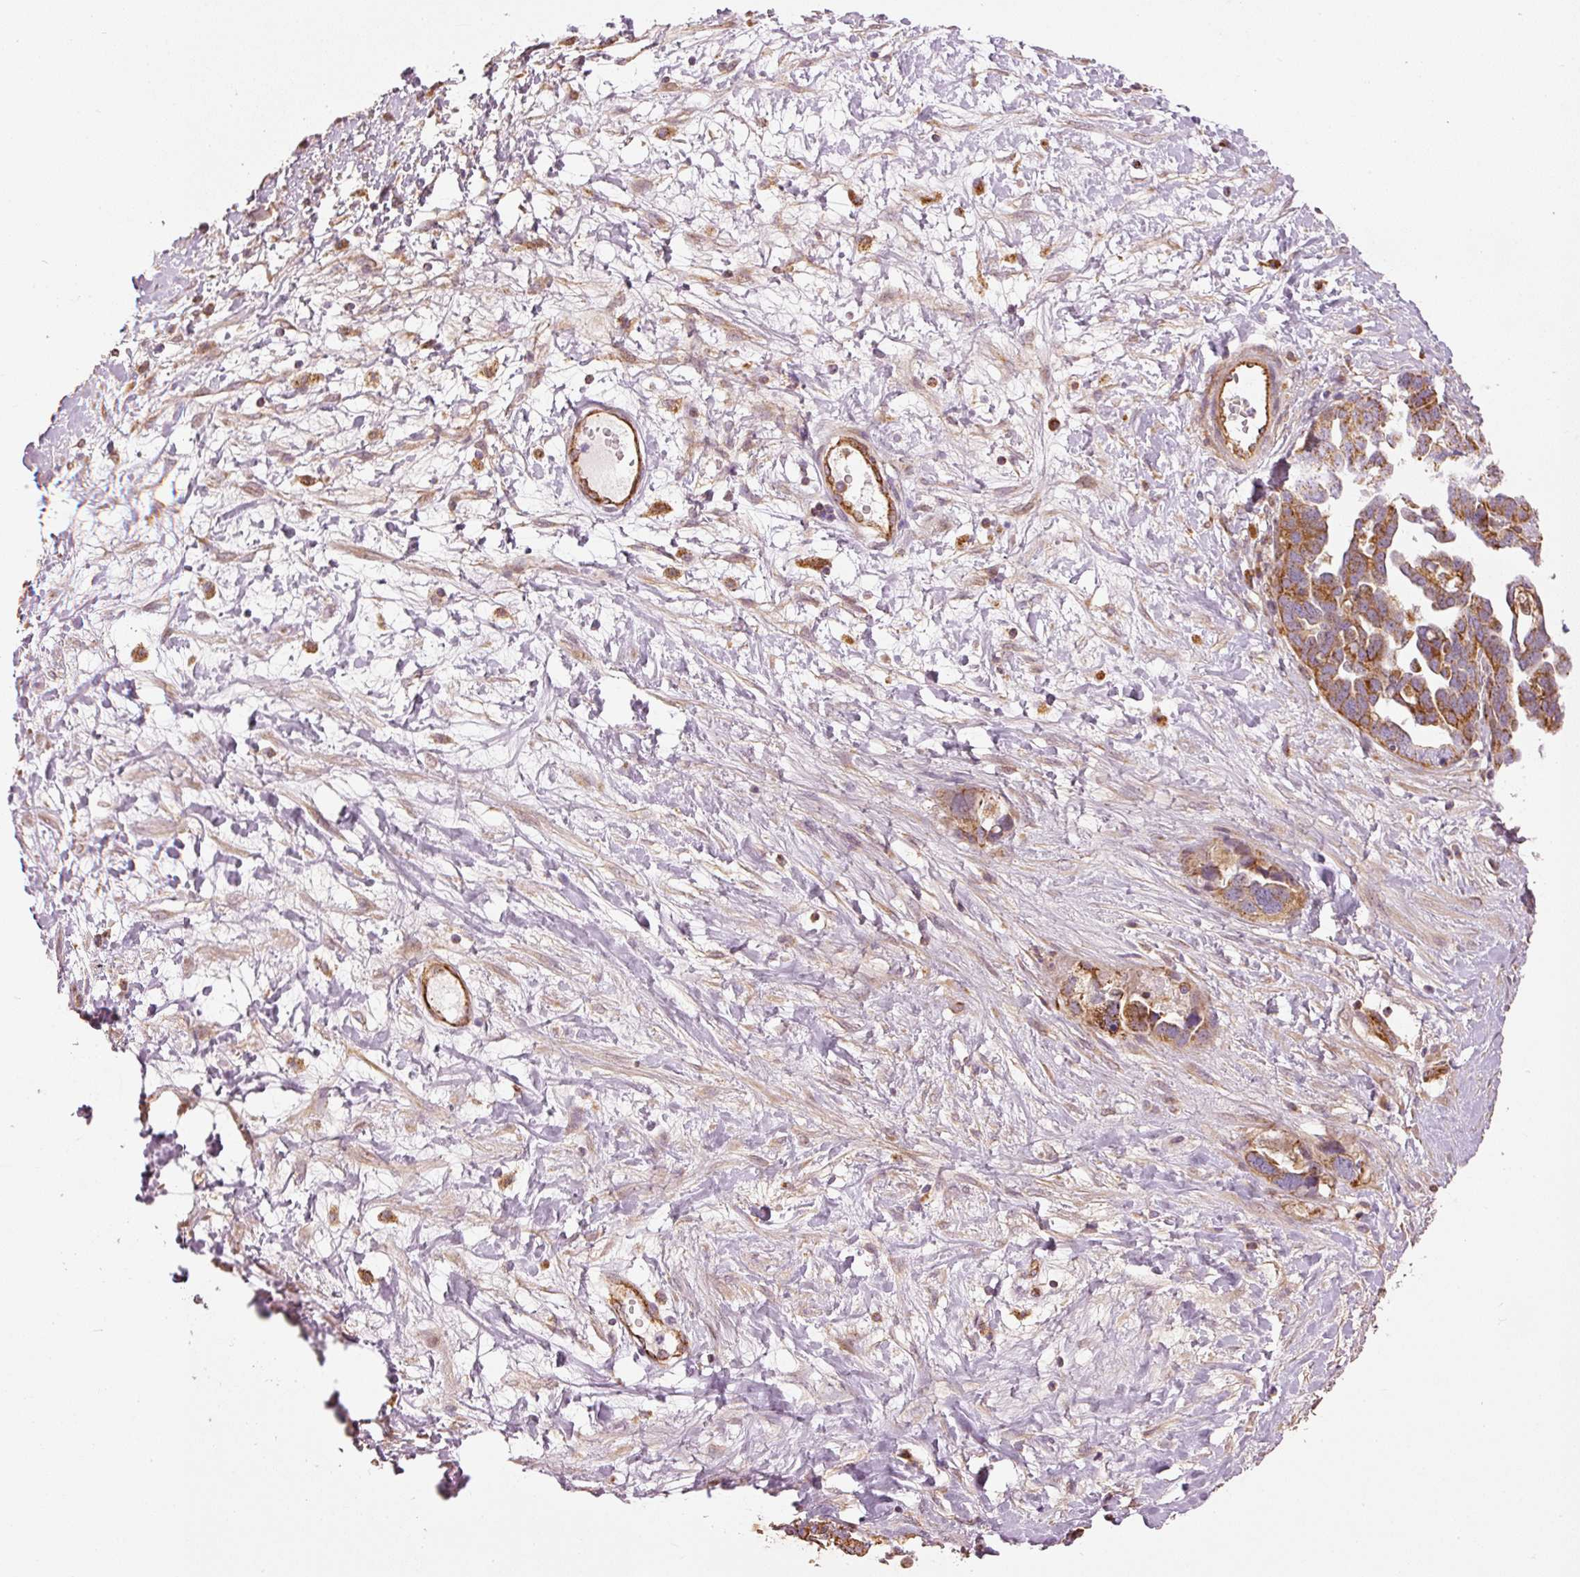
{"staining": {"intensity": "moderate", "quantity": ">75%", "location": "cytoplasmic/membranous"}, "tissue": "ovarian cancer", "cell_type": "Tumor cells", "image_type": "cancer", "snomed": [{"axis": "morphology", "description": "Cystadenocarcinoma, serous, NOS"}, {"axis": "topography", "description": "Ovary"}], "caption": "Ovarian cancer (serous cystadenocarcinoma) tissue demonstrates moderate cytoplasmic/membranous expression in about >75% of tumor cells, visualized by immunohistochemistry. The protein is stained brown, and the nuclei are stained in blue (DAB (3,3'-diaminobenzidine) IHC with brightfield microscopy, high magnification).", "gene": "MTHFD1L", "patient": {"sex": "female", "age": 54}}